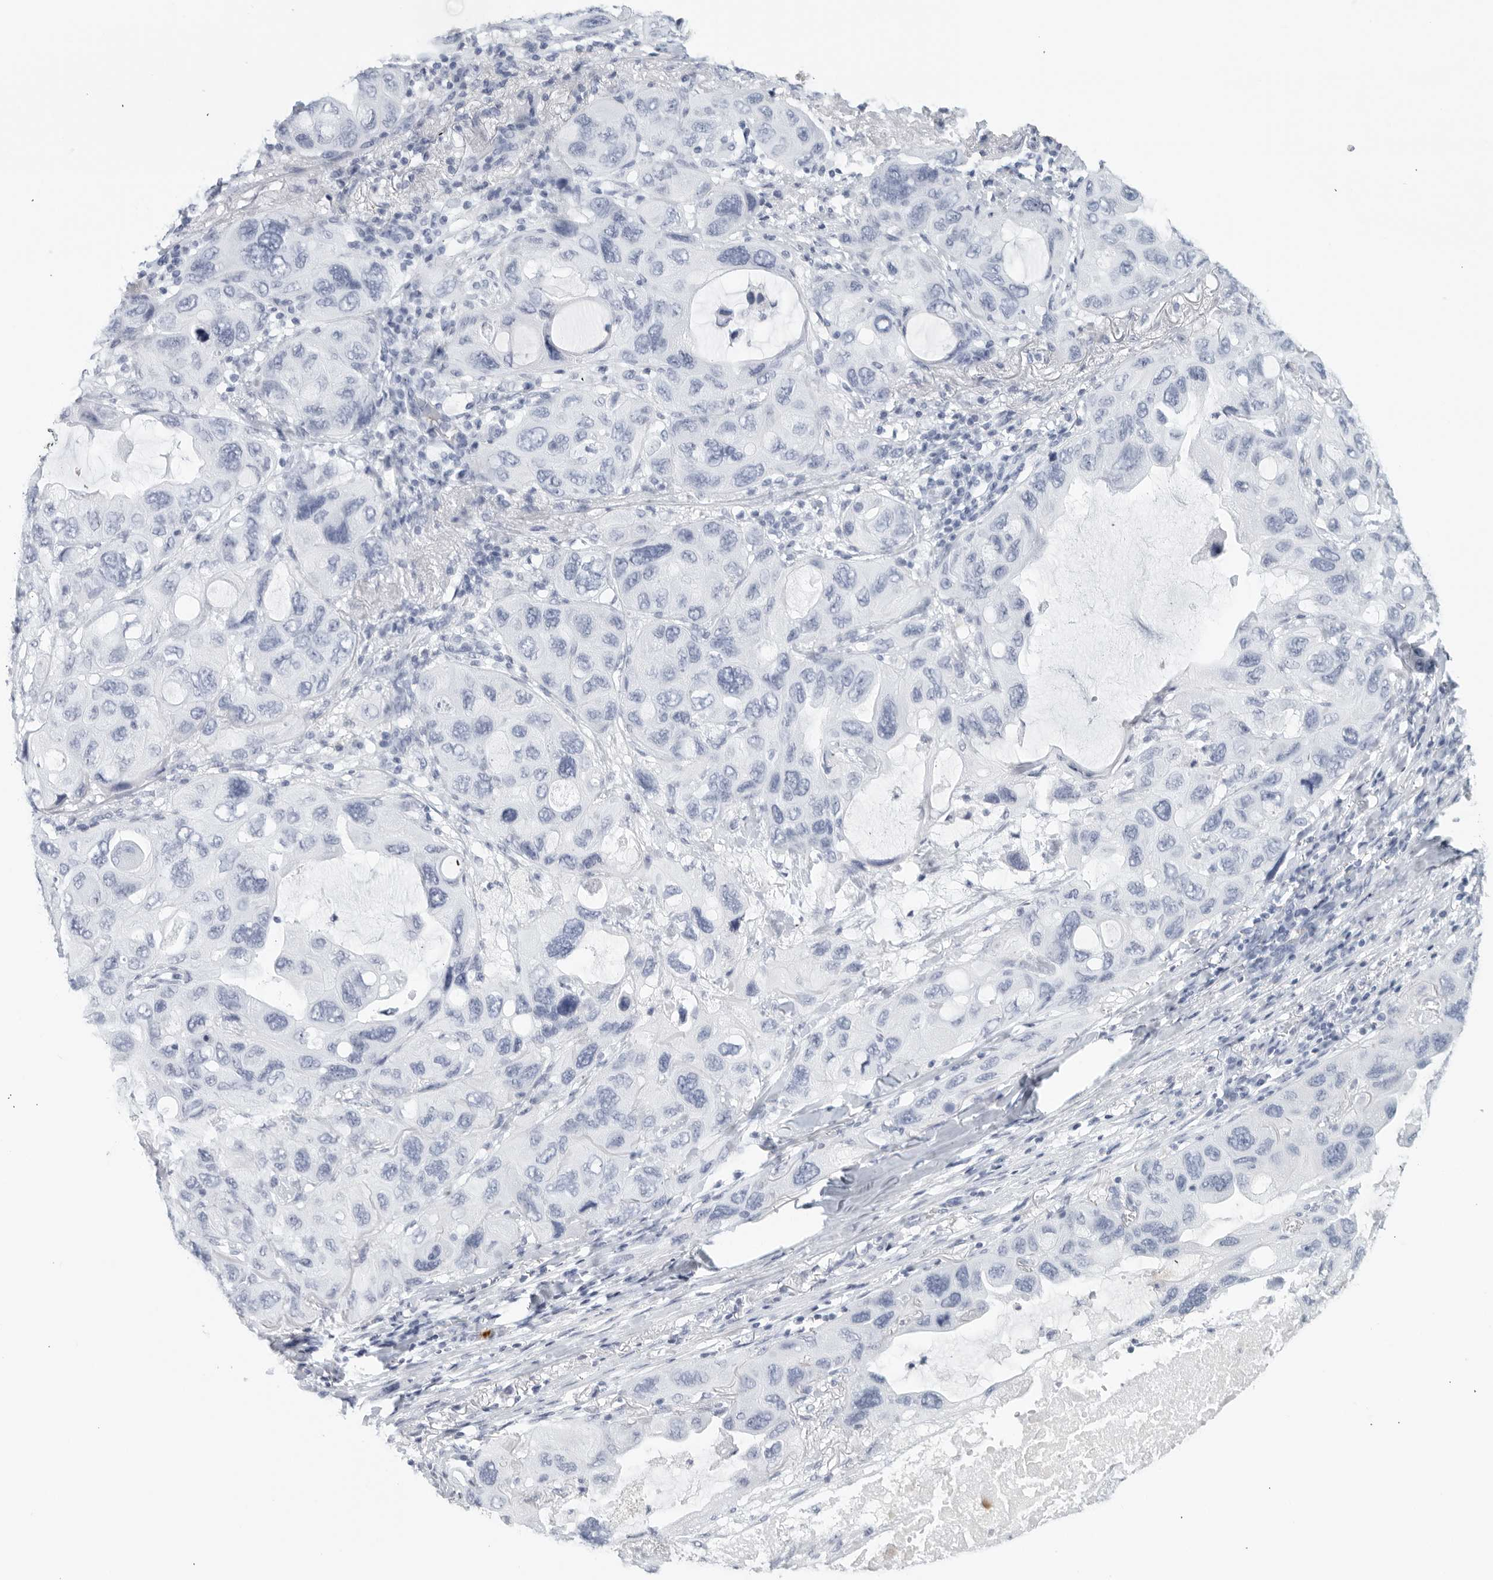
{"staining": {"intensity": "negative", "quantity": "none", "location": "none"}, "tissue": "lung cancer", "cell_type": "Tumor cells", "image_type": "cancer", "snomed": [{"axis": "morphology", "description": "Squamous cell carcinoma, NOS"}, {"axis": "topography", "description": "Lung"}], "caption": "DAB immunohistochemical staining of human lung cancer displays no significant expression in tumor cells.", "gene": "FGG", "patient": {"sex": "female", "age": 73}}